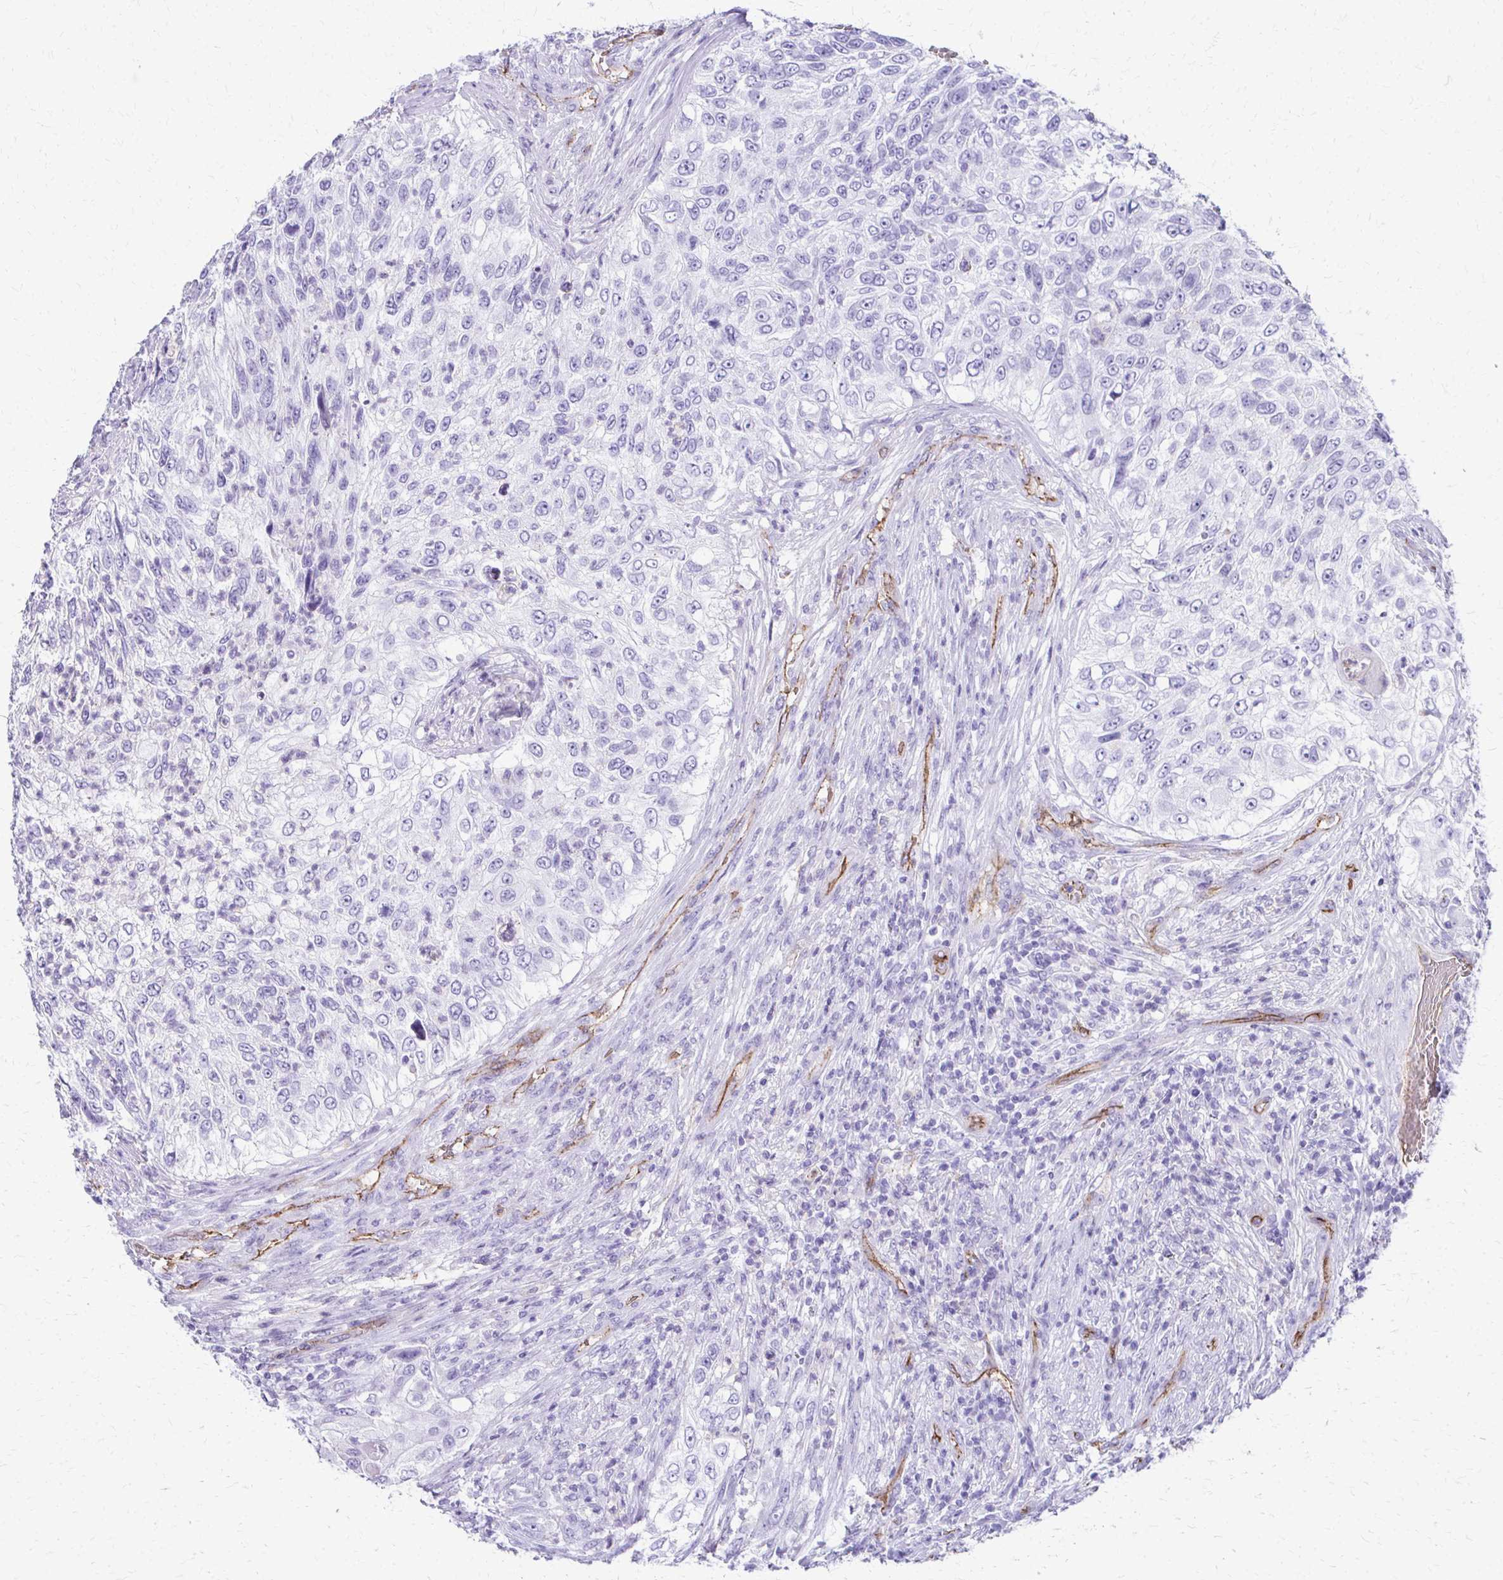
{"staining": {"intensity": "negative", "quantity": "none", "location": "none"}, "tissue": "urothelial cancer", "cell_type": "Tumor cells", "image_type": "cancer", "snomed": [{"axis": "morphology", "description": "Urothelial carcinoma, High grade"}, {"axis": "topography", "description": "Urinary bladder"}], "caption": "Immunohistochemical staining of high-grade urothelial carcinoma exhibits no significant staining in tumor cells.", "gene": "TPSG1", "patient": {"sex": "female", "age": 60}}